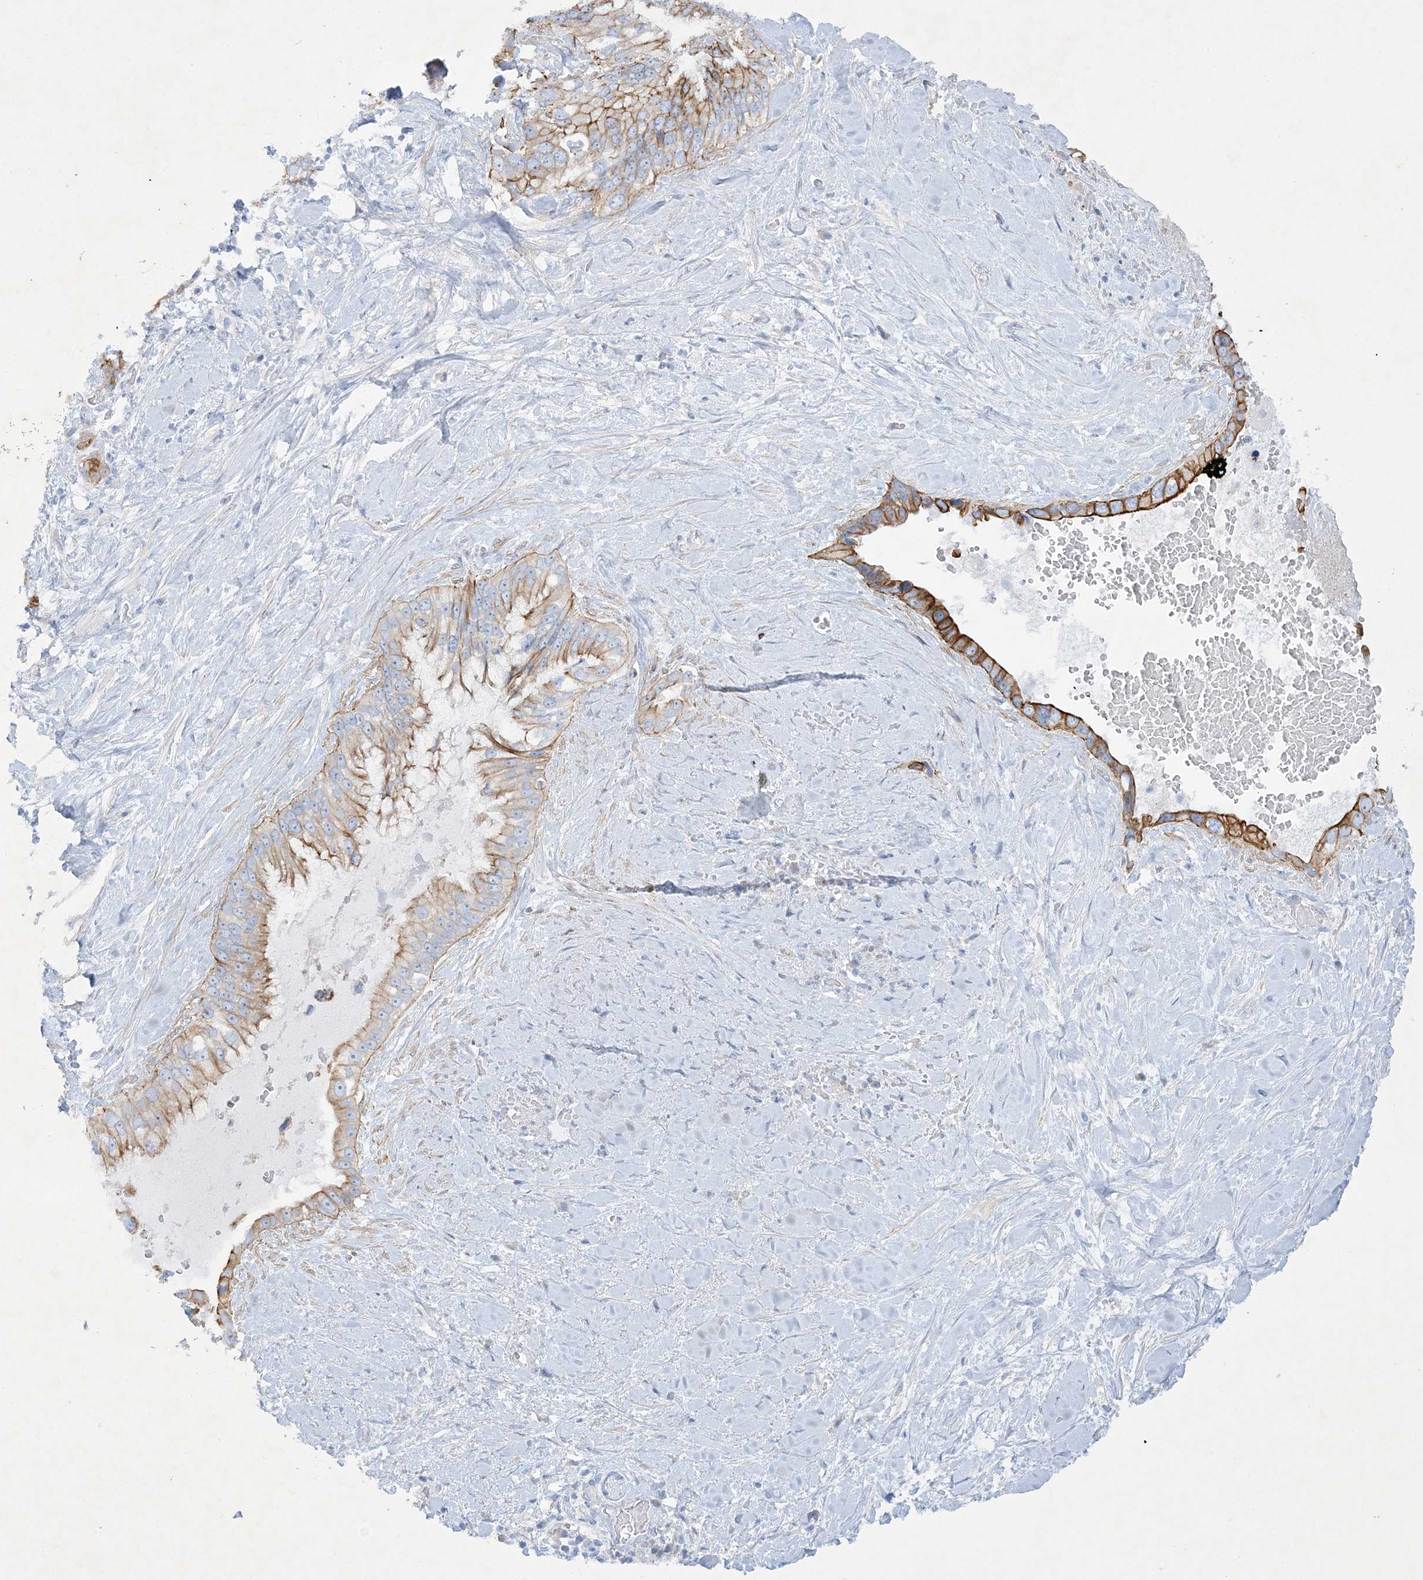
{"staining": {"intensity": "moderate", "quantity": ">75%", "location": "cytoplasmic/membranous"}, "tissue": "pancreatic cancer", "cell_type": "Tumor cells", "image_type": "cancer", "snomed": [{"axis": "morphology", "description": "Inflammation, NOS"}, {"axis": "morphology", "description": "Adenocarcinoma, NOS"}, {"axis": "topography", "description": "Pancreas"}], "caption": "Protein expression analysis of pancreatic cancer (adenocarcinoma) exhibits moderate cytoplasmic/membranous positivity in about >75% of tumor cells.", "gene": "FARSB", "patient": {"sex": "female", "age": 56}}